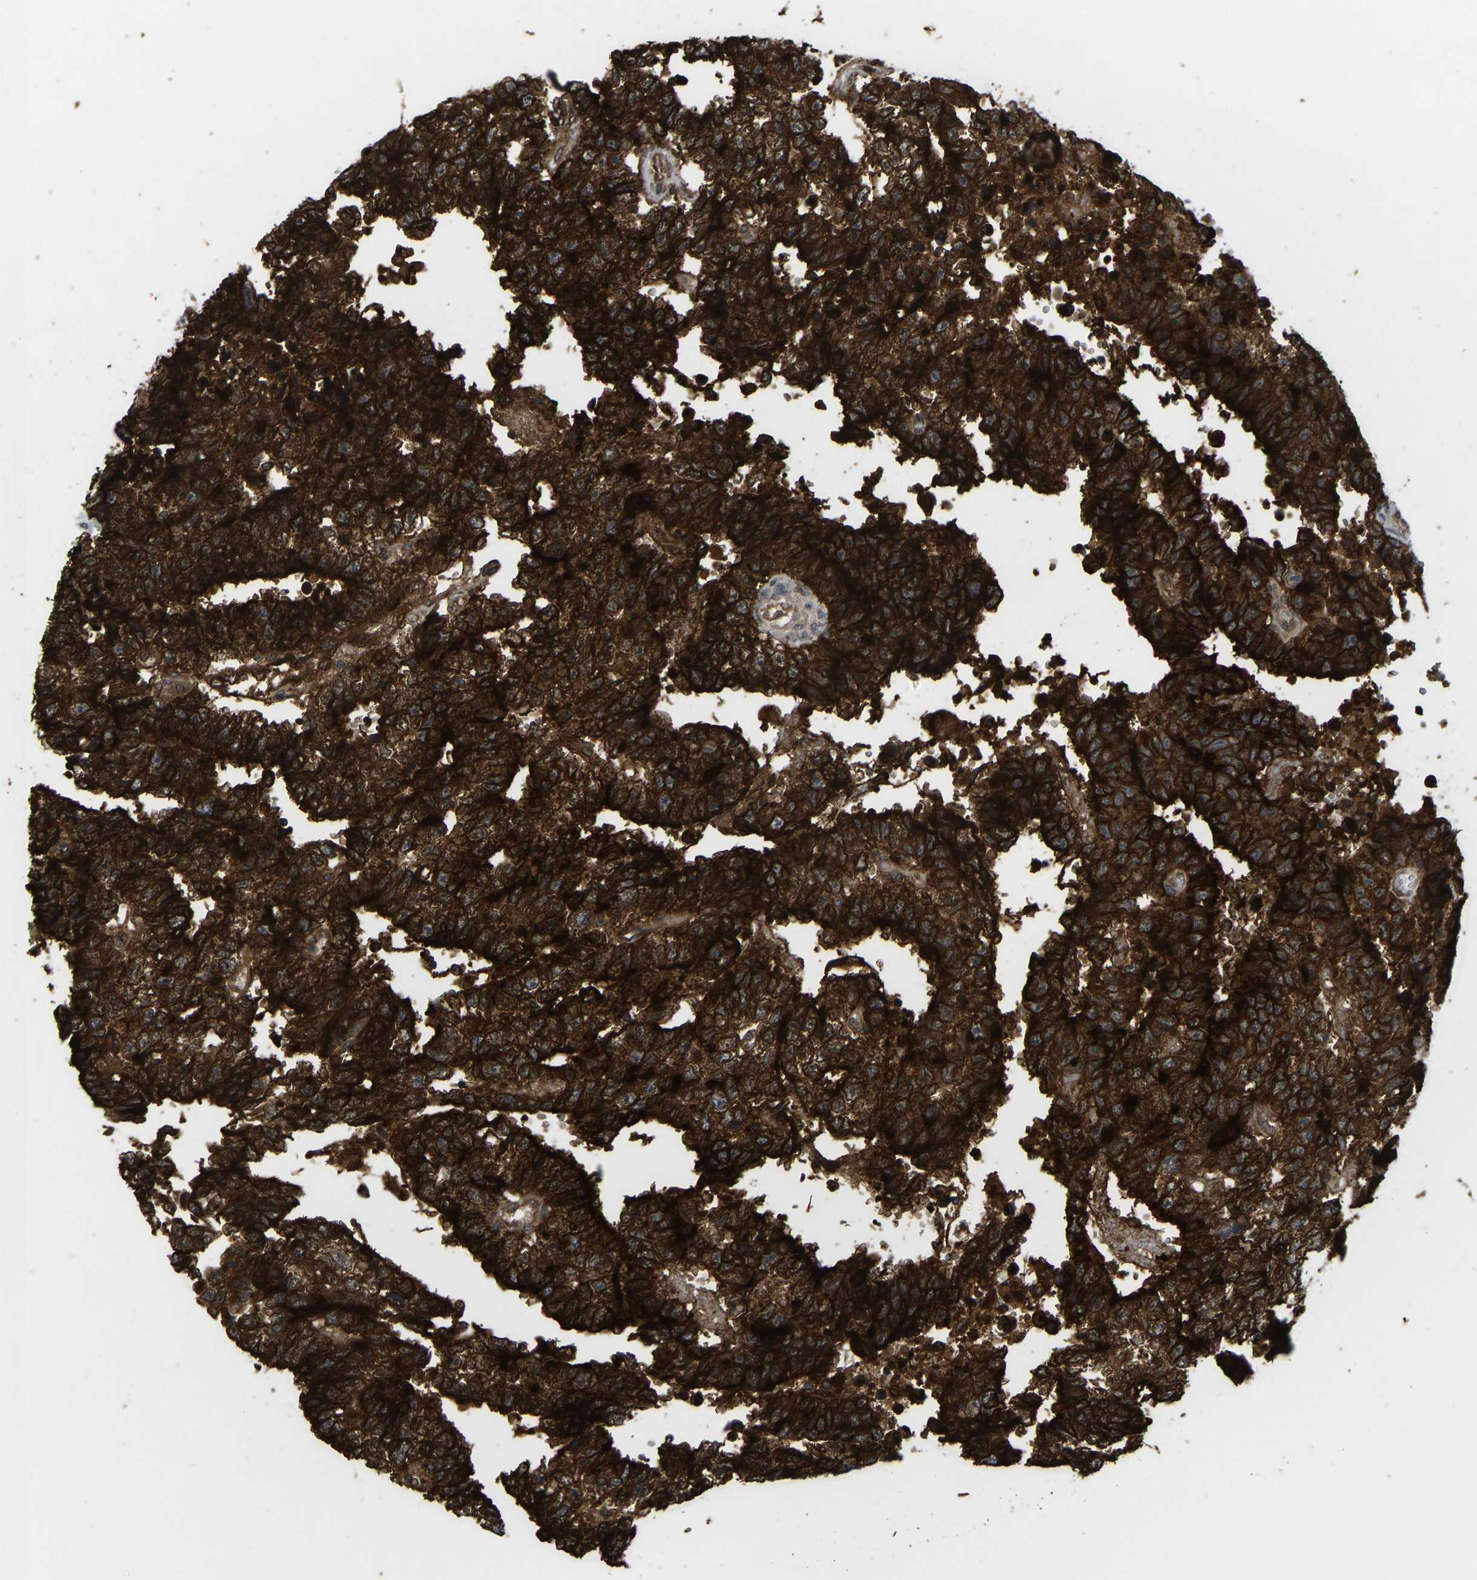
{"staining": {"intensity": "strong", "quantity": ">75%", "location": "cytoplasmic/membranous"}, "tissue": "testis cancer", "cell_type": "Tumor cells", "image_type": "cancer", "snomed": [{"axis": "morphology", "description": "Carcinoma, Embryonal, NOS"}, {"axis": "topography", "description": "Testis"}], "caption": "Strong cytoplasmic/membranous staining is identified in approximately >75% of tumor cells in testis cancer. The staining was performed using DAB, with brown indicating positive protein expression. Nuclei are stained blue with hematoxylin.", "gene": "CCT8", "patient": {"sex": "male", "age": 25}}